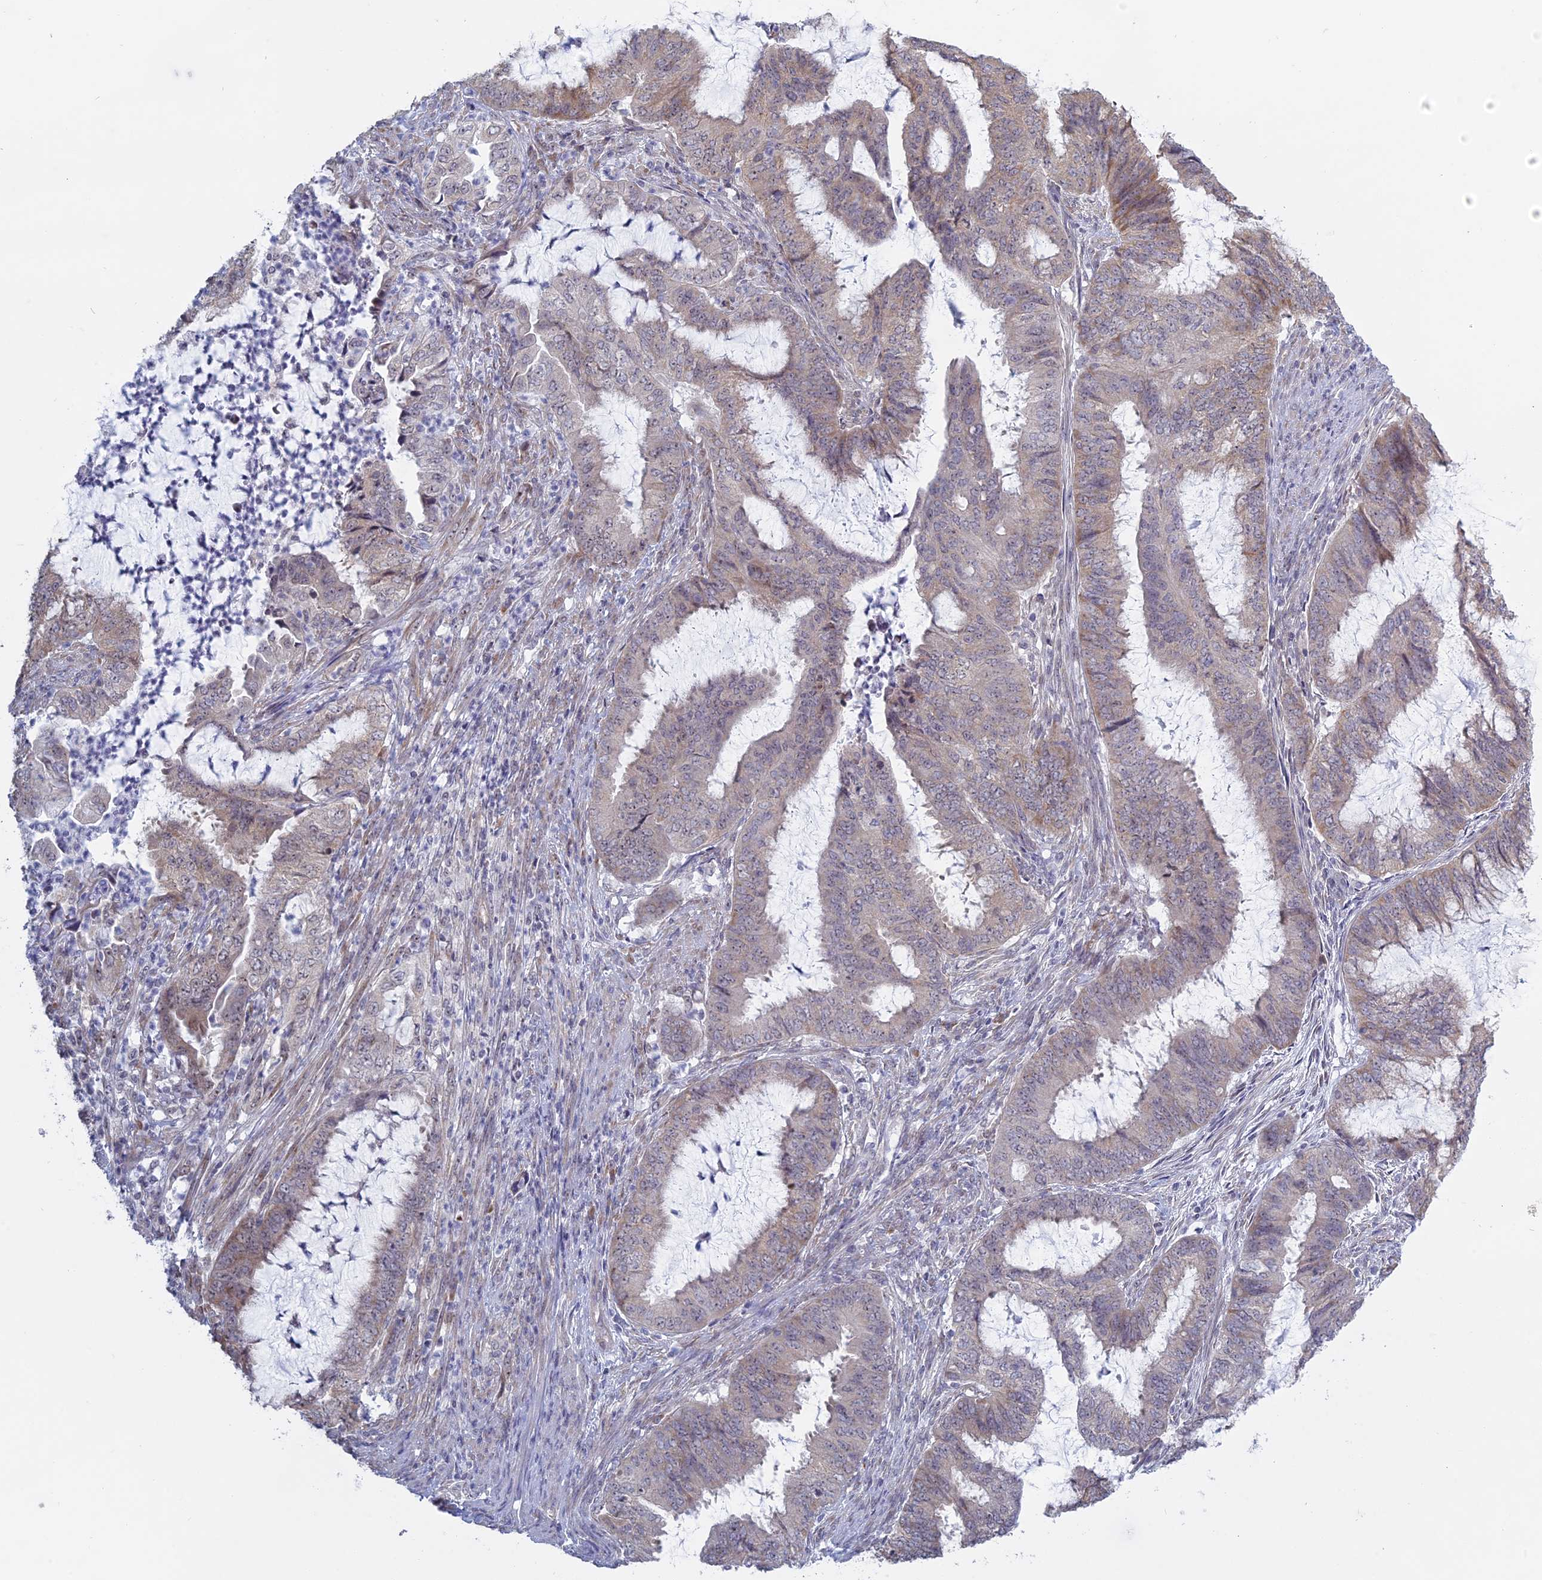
{"staining": {"intensity": "moderate", "quantity": "<25%", "location": "cytoplasmic/membranous"}, "tissue": "endometrial cancer", "cell_type": "Tumor cells", "image_type": "cancer", "snomed": [{"axis": "morphology", "description": "Adenocarcinoma, NOS"}, {"axis": "topography", "description": "Endometrium"}], "caption": "Immunohistochemistry (IHC) of human endometrial cancer (adenocarcinoma) displays low levels of moderate cytoplasmic/membranous expression in approximately <25% of tumor cells.", "gene": "RPS19BP1", "patient": {"sex": "female", "age": 51}}